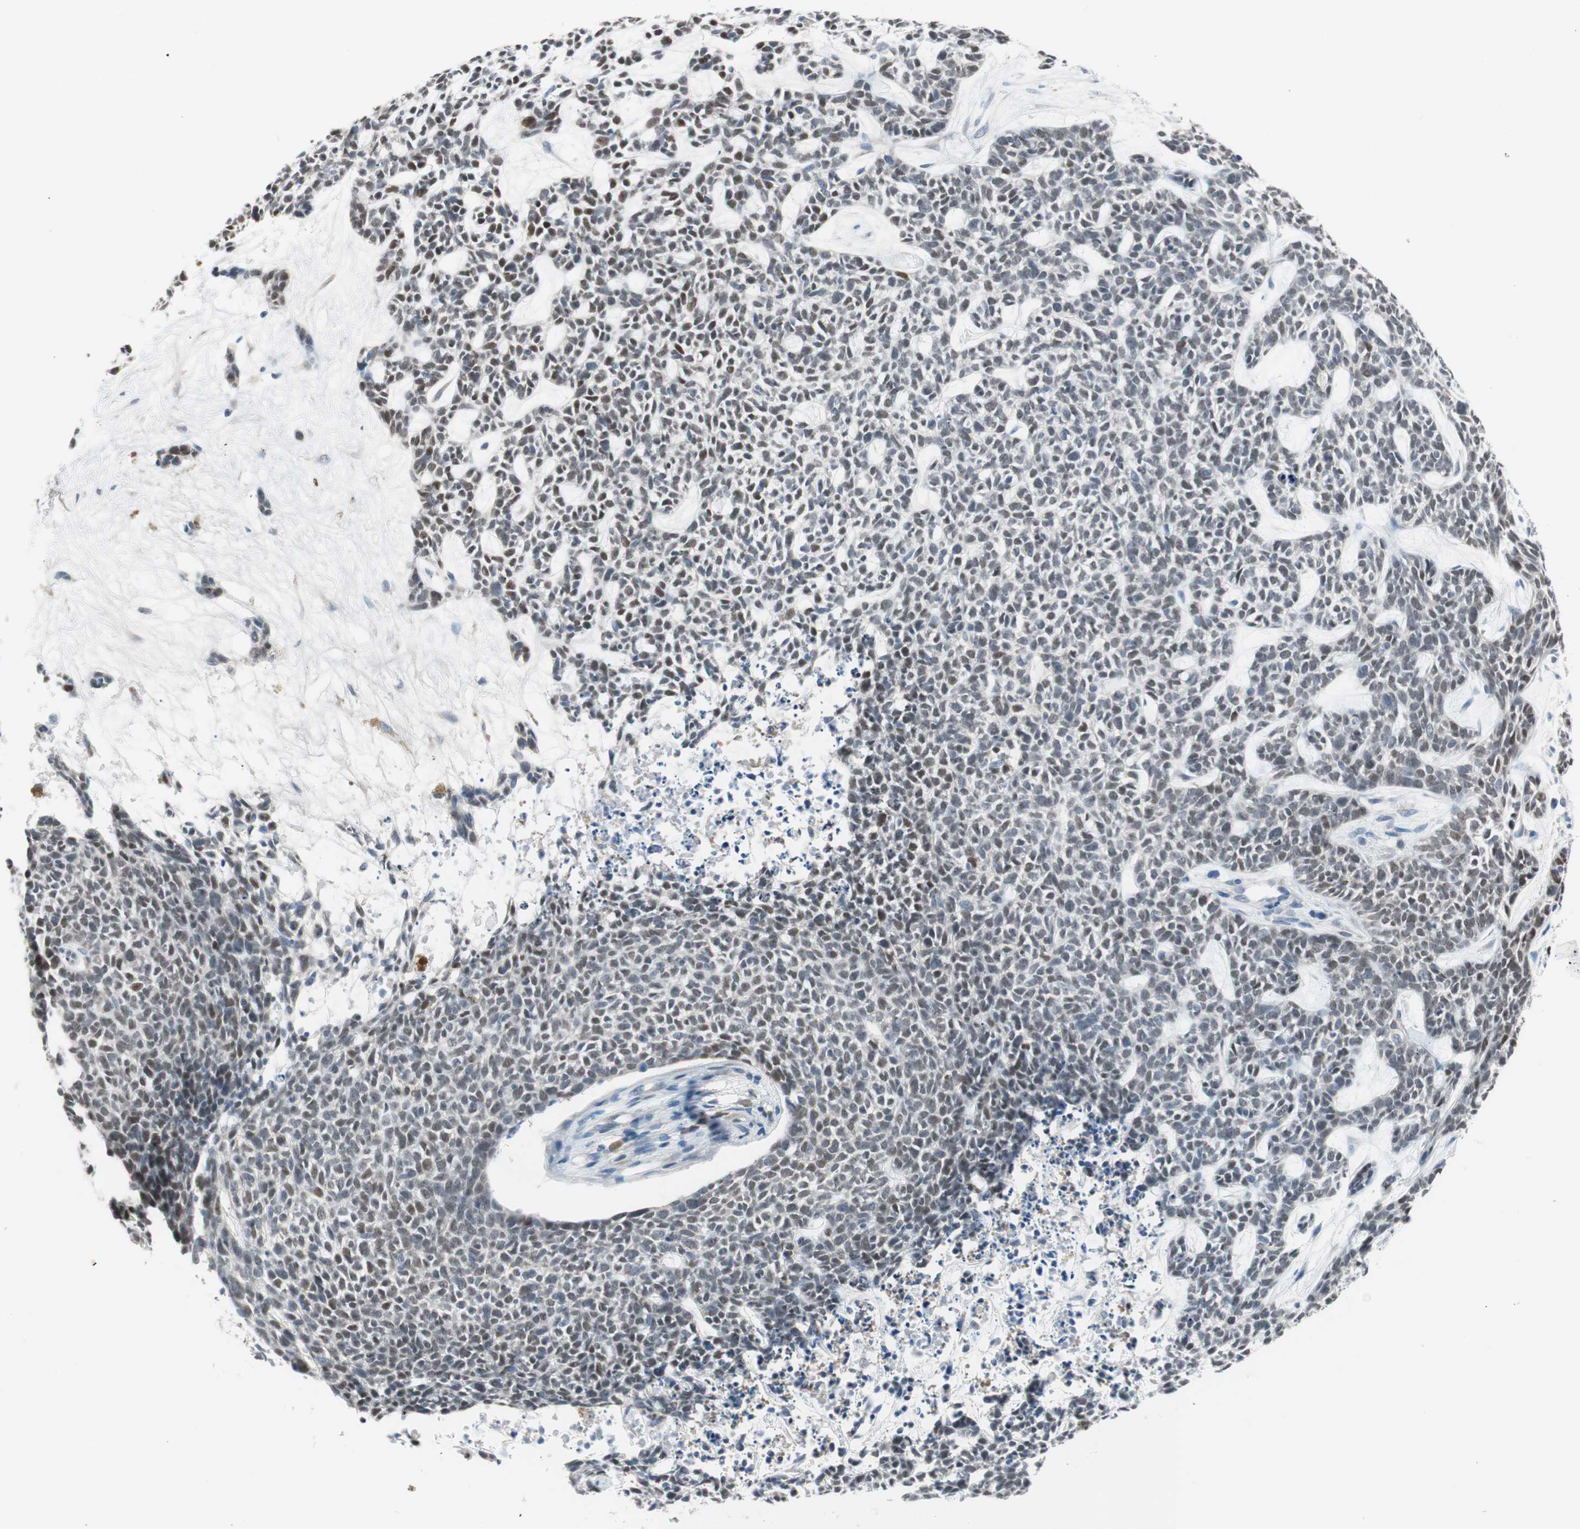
{"staining": {"intensity": "weak", "quantity": "25%-75%", "location": "nuclear"}, "tissue": "skin cancer", "cell_type": "Tumor cells", "image_type": "cancer", "snomed": [{"axis": "morphology", "description": "Basal cell carcinoma"}, {"axis": "topography", "description": "Skin"}], "caption": "About 25%-75% of tumor cells in skin cancer display weak nuclear protein expression as visualized by brown immunohistochemical staining.", "gene": "GRHL1", "patient": {"sex": "female", "age": 84}}